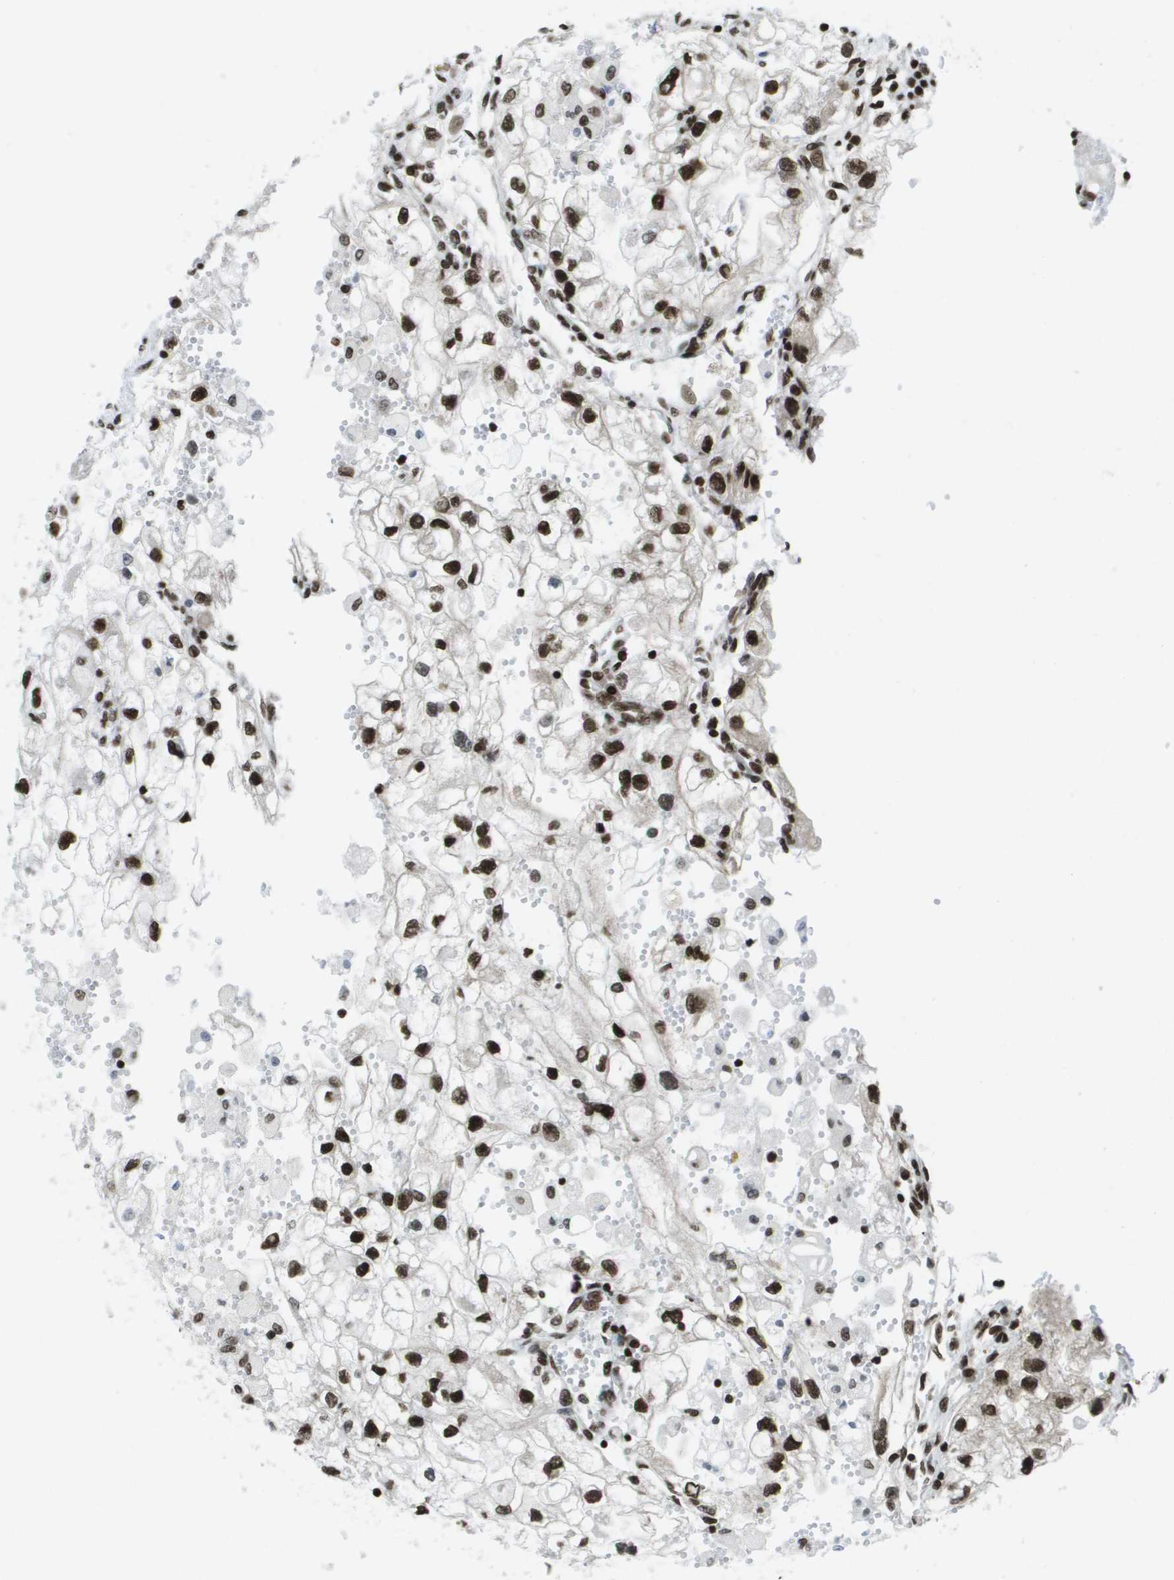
{"staining": {"intensity": "strong", "quantity": ">75%", "location": "nuclear"}, "tissue": "renal cancer", "cell_type": "Tumor cells", "image_type": "cancer", "snomed": [{"axis": "morphology", "description": "Adenocarcinoma, NOS"}, {"axis": "topography", "description": "Kidney"}], "caption": "Adenocarcinoma (renal) was stained to show a protein in brown. There is high levels of strong nuclear positivity in approximately >75% of tumor cells. The staining is performed using DAB brown chromogen to label protein expression. The nuclei are counter-stained blue using hematoxylin.", "gene": "GLYR1", "patient": {"sex": "female", "age": 70}}